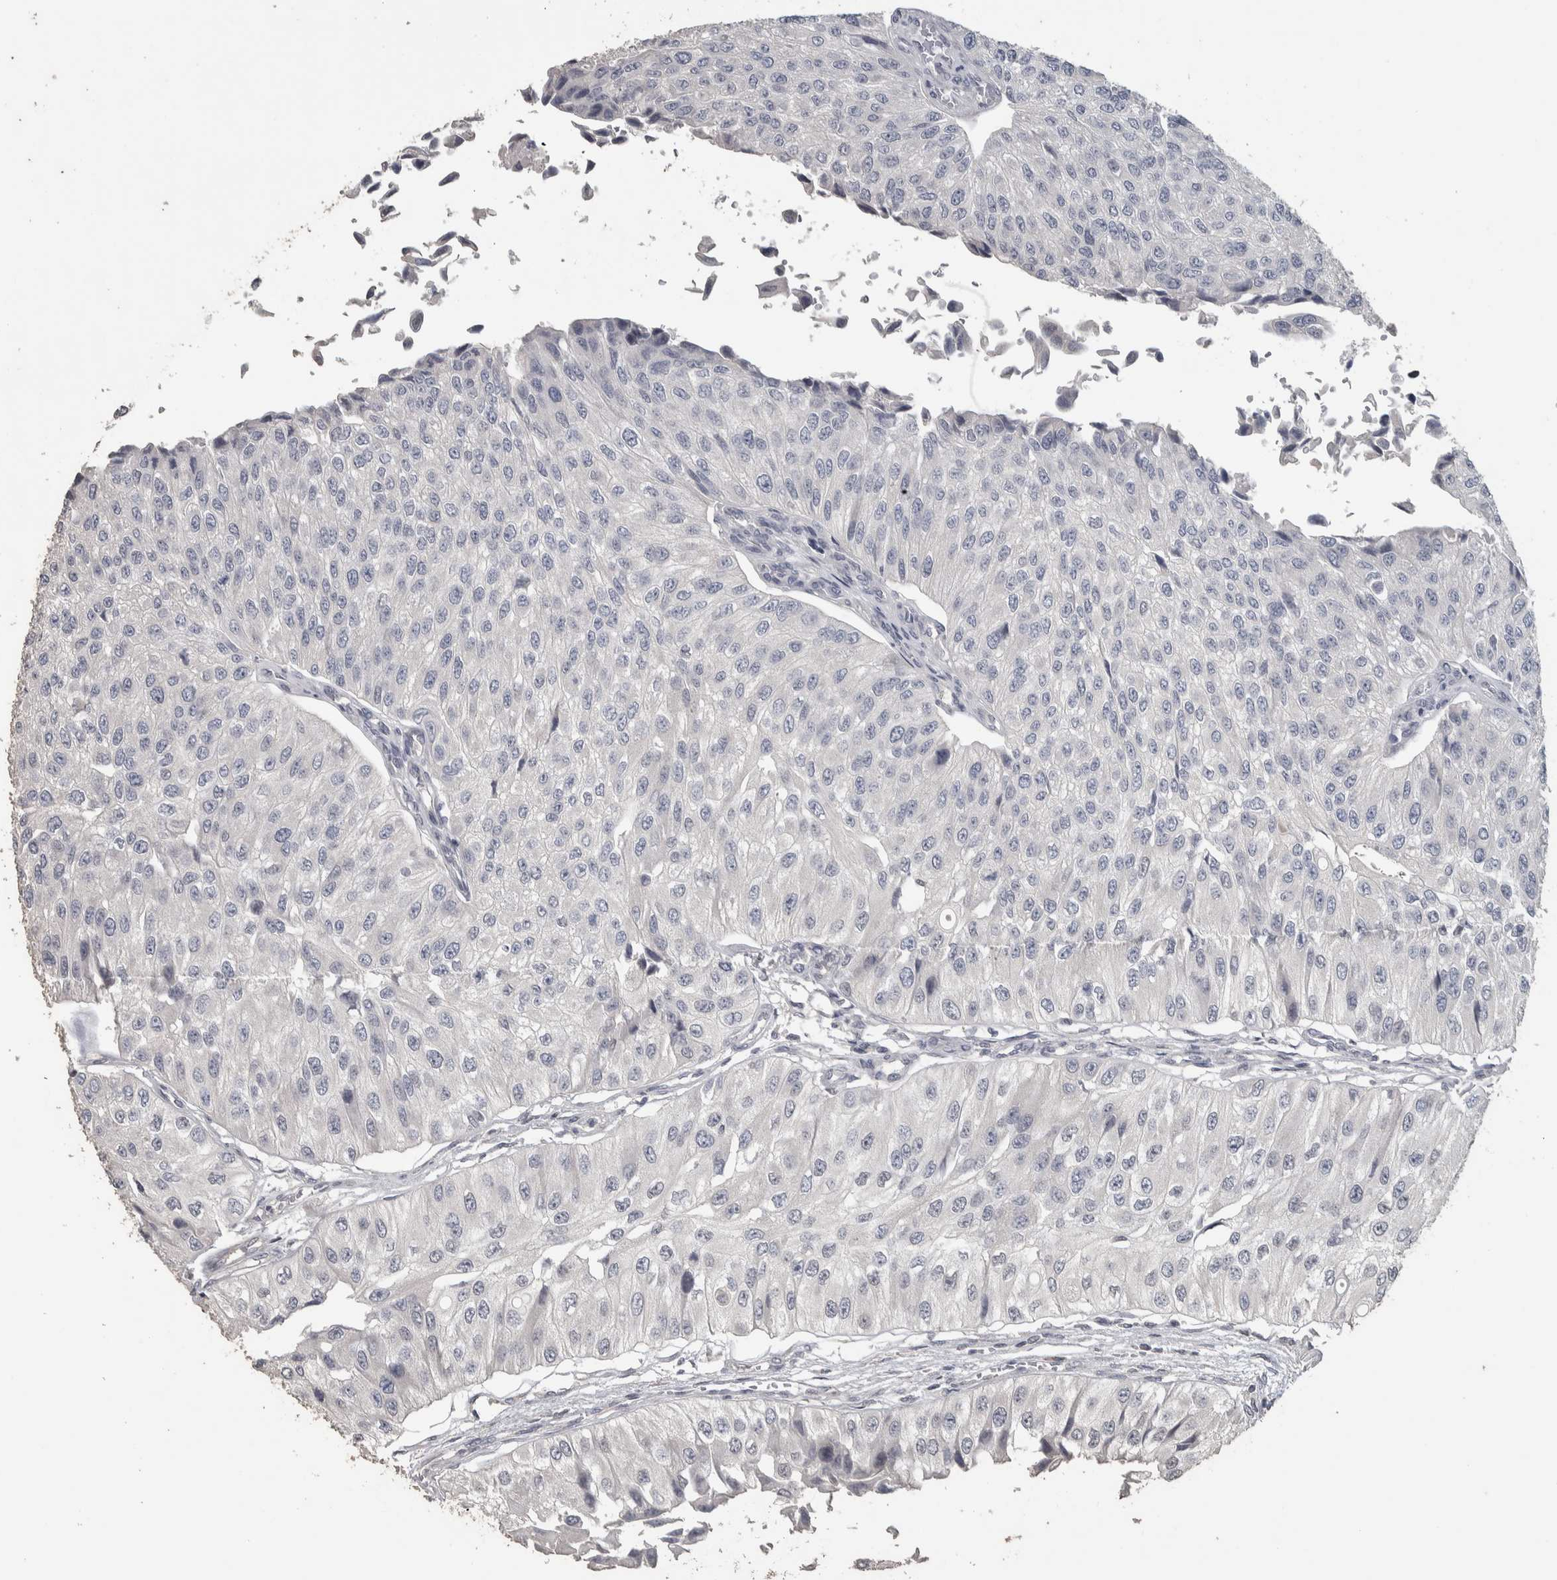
{"staining": {"intensity": "negative", "quantity": "none", "location": "none"}, "tissue": "urothelial cancer", "cell_type": "Tumor cells", "image_type": "cancer", "snomed": [{"axis": "morphology", "description": "Urothelial carcinoma, High grade"}, {"axis": "topography", "description": "Kidney"}, {"axis": "topography", "description": "Urinary bladder"}], "caption": "DAB immunohistochemical staining of urothelial cancer demonstrates no significant staining in tumor cells. Brightfield microscopy of immunohistochemistry stained with DAB (brown) and hematoxylin (blue), captured at high magnification.", "gene": "NECAB1", "patient": {"sex": "male", "age": 77}}